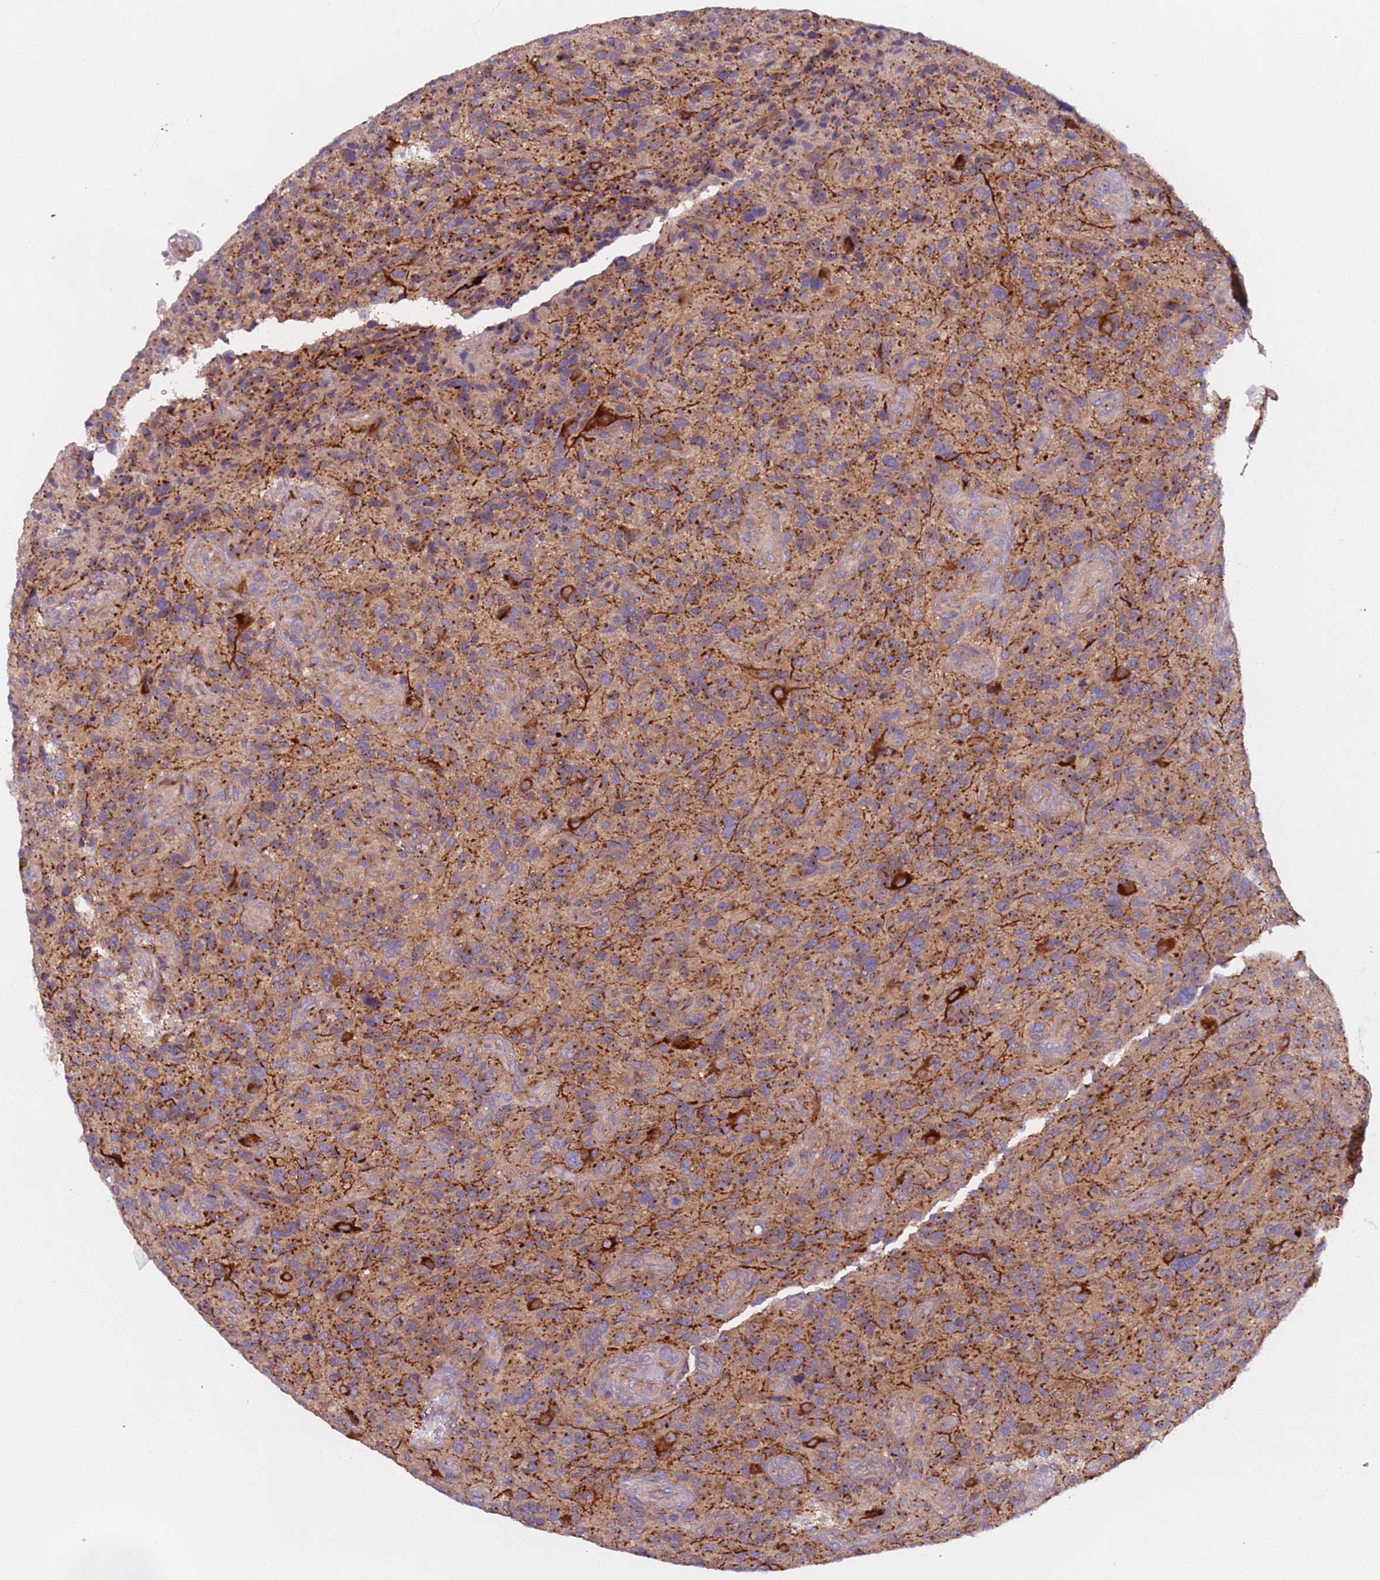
{"staining": {"intensity": "weak", "quantity": ">75%", "location": "cytoplasmic/membranous"}, "tissue": "glioma", "cell_type": "Tumor cells", "image_type": "cancer", "snomed": [{"axis": "morphology", "description": "Glioma, malignant, High grade"}, {"axis": "topography", "description": "Brain"}], "caption": "Immunohistochemical staining of human glioma exhibits low levels of weak cytoplasmic/membranous expression in approximately >75% of tumor cells.", "gene": "AKTIP", "patient": {"sex": "male", "age": 47}}